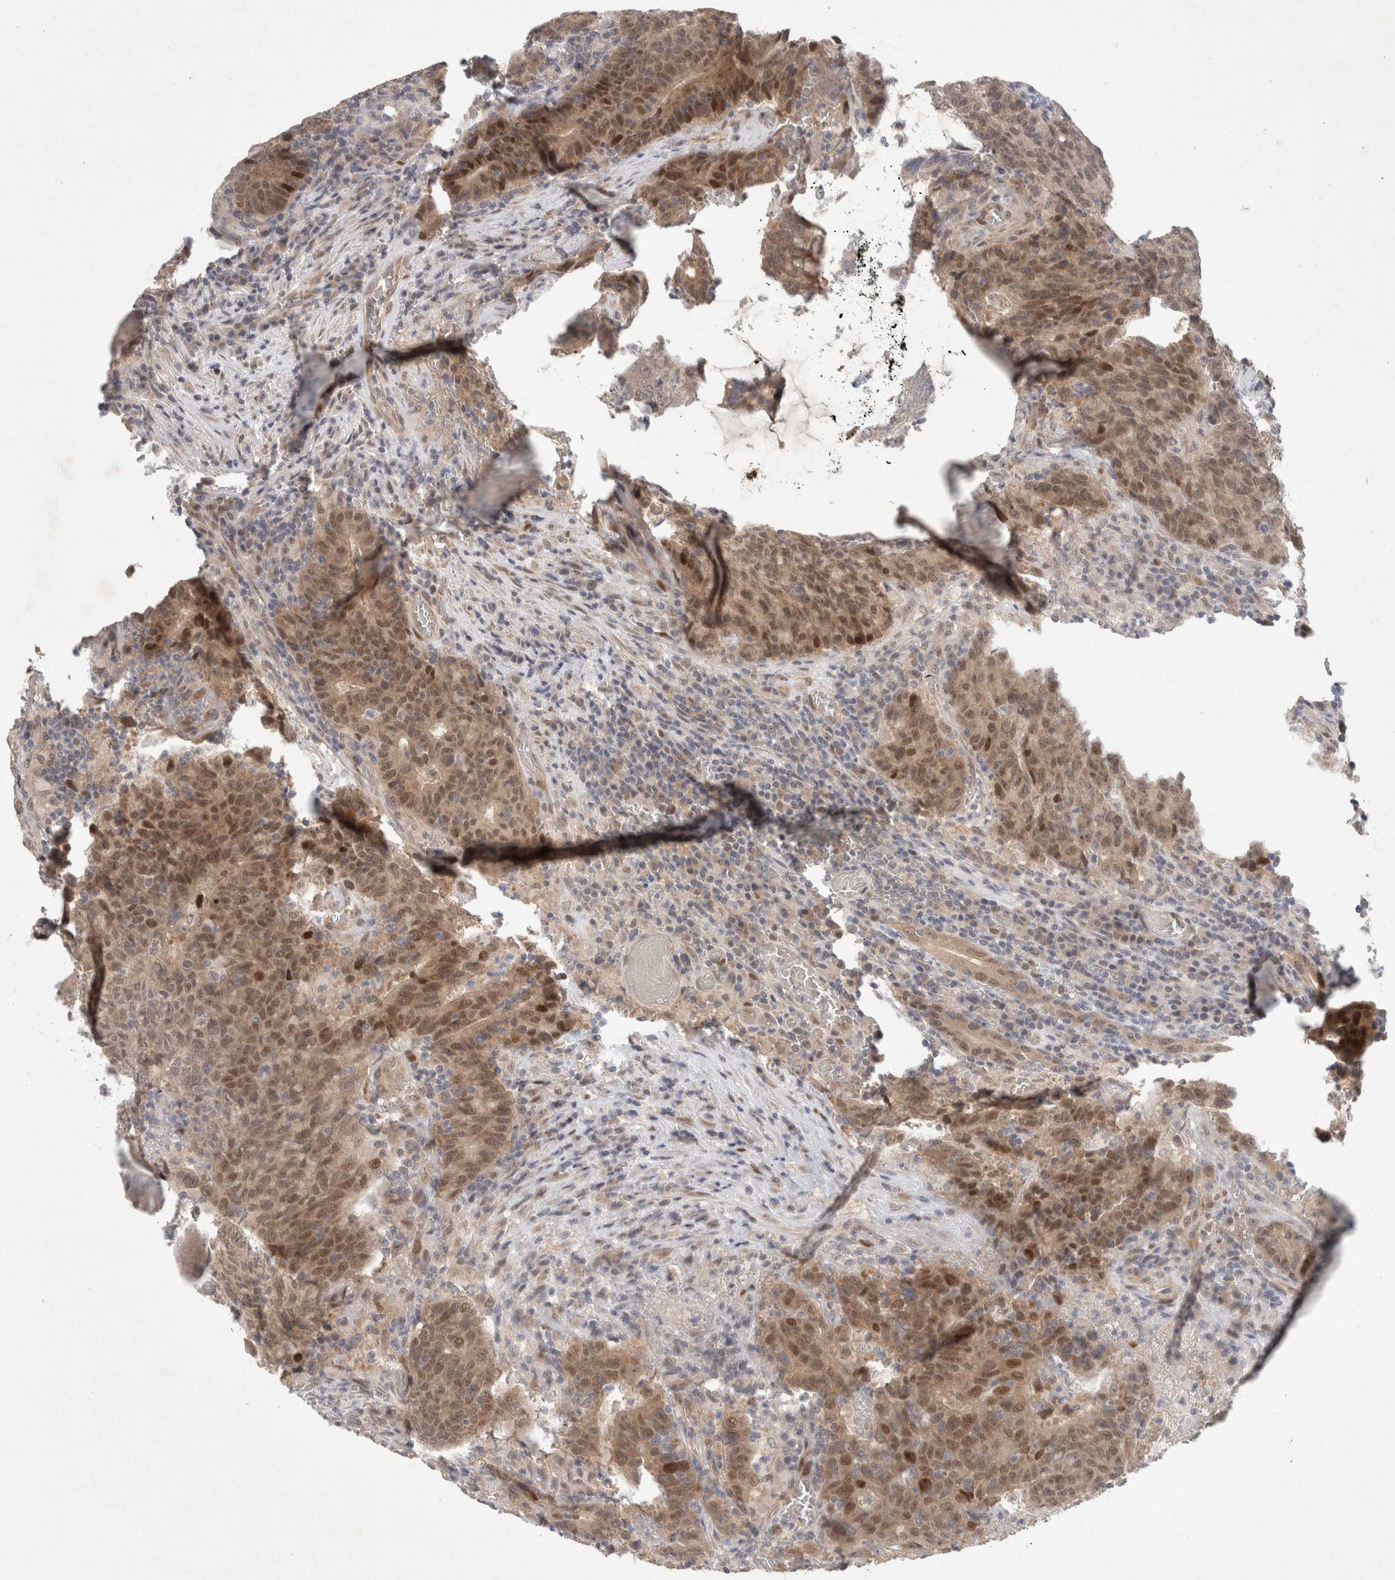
{"staining": {"intensity": "moderate", "quantity": ">75%", "location": "cytoplasmic/membranous,nuclear"}, "tissue": "colorectal cancer", "cell_type": "Tumor cells", "image_type": "cancer", "snomed": [{"axis": "morphology", "description": "Adenocarcinoma, NOS"}, {"axis": "topography", "description": "Colon"}], "caption": "IHC of colorectal cancer (adenocarcinoma) exhibits medium levels of moderate cytoplasmic/membranous and nuclear positivity in approximately >75% of tumor cells. Immunohistochemistry stains the protein in brown and the nuclei are stained blue.", "gene": "RASAL2", "patient": {"sex": "female", "age": 75}}